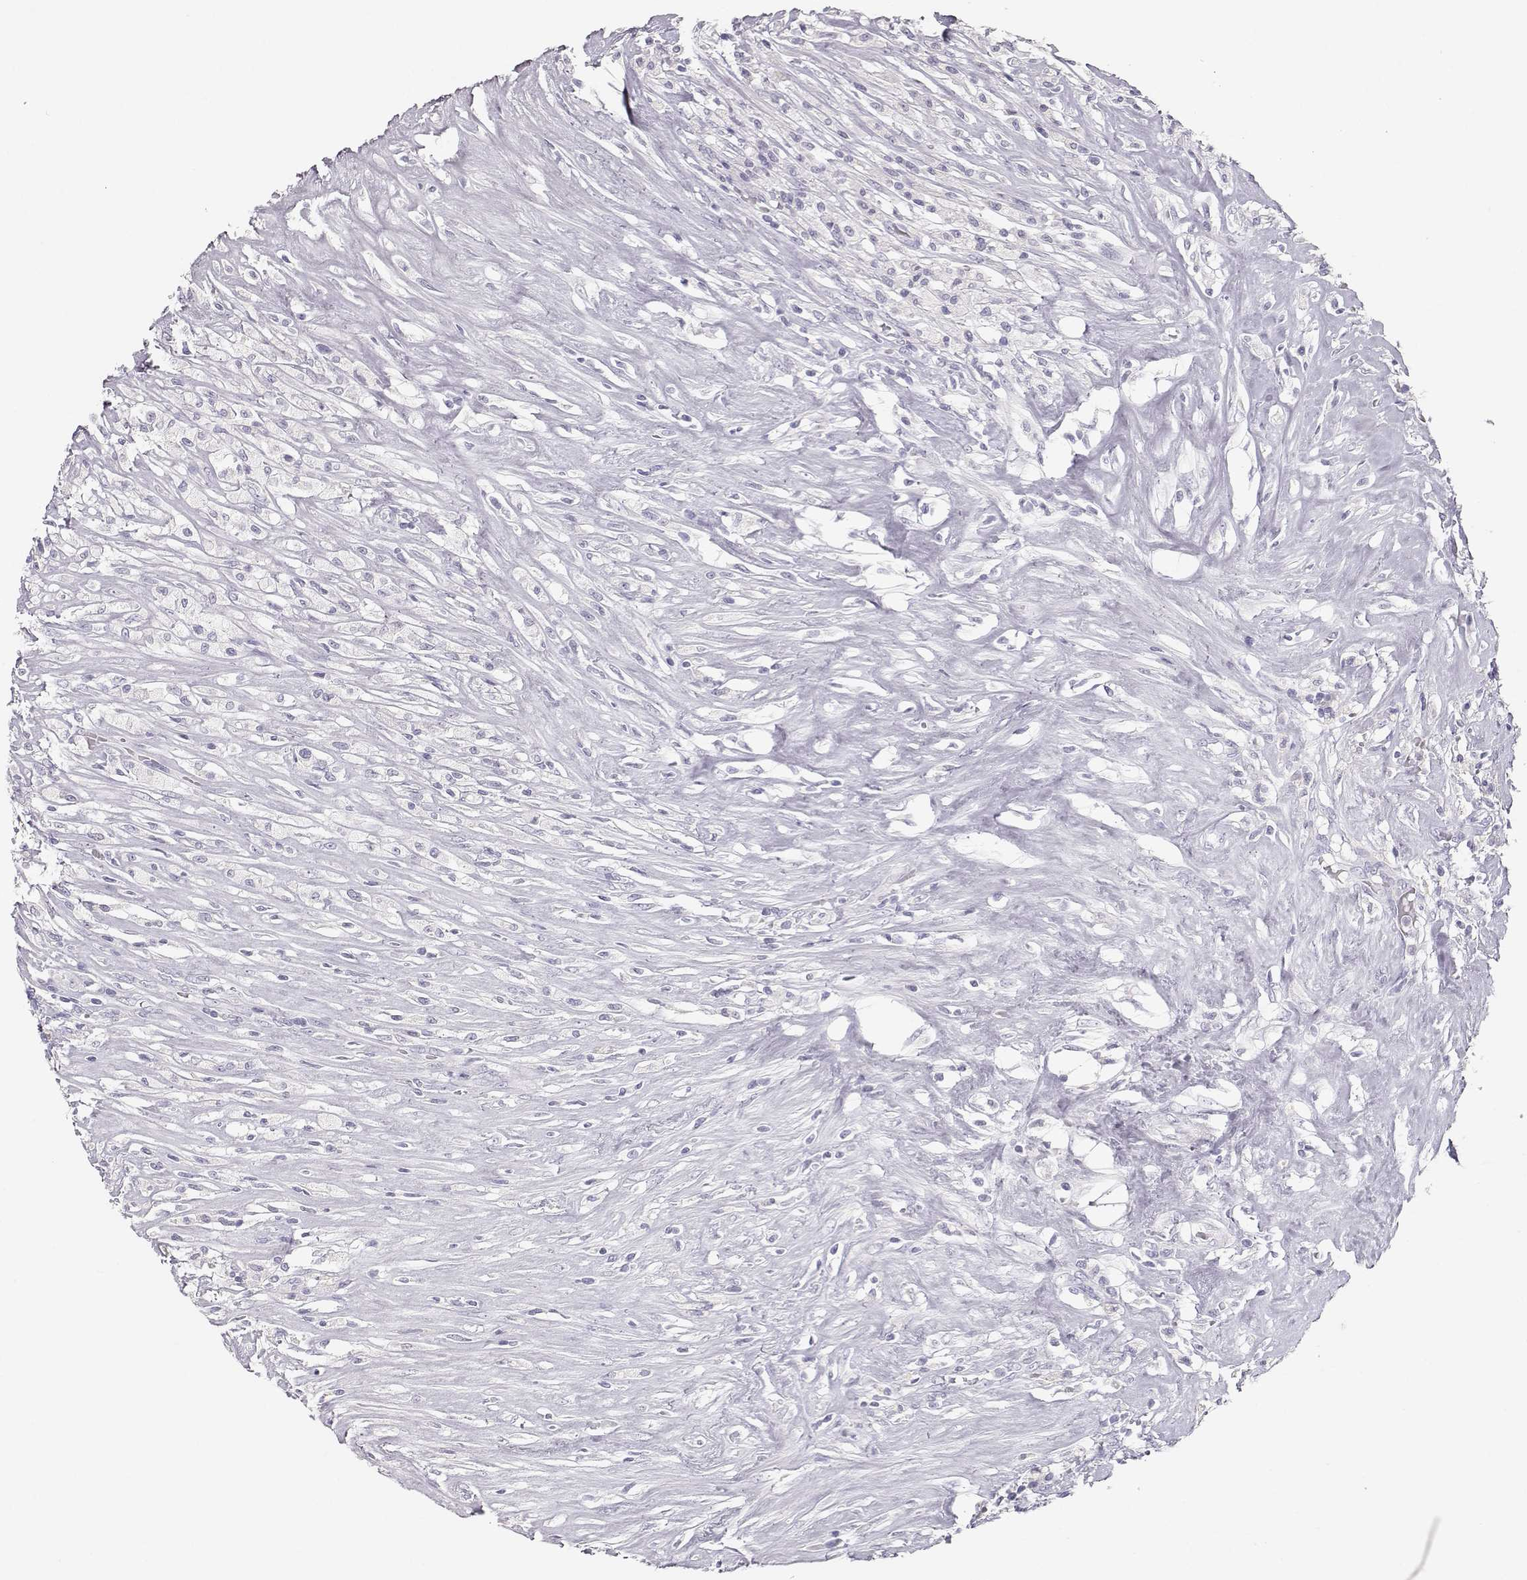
{"staining": {"intensity": "negative", "quantity": "none", "location": "none"}, "tissue": "testis cancer", "cell_type": "Tumor cells", "image_type": "cancer", "snomed": [{"axis": "morphology", "description": "Necrosis, NOS"}, {"axis": "morphology", "description": "Carcinoma, Embryonal, NOS"}, {"axis": "topography", "description": "Testis"}], "caption": "Immunohistochemistry (IHC) of testis cancer displays no staining in tumor cells. (Brightfield microscopy of DAB (3,3'-diaminobenzidine) immunohistochemistry (IHC) at high magnification).", "gene": "LEPR", "patient": {"sex": "male", "age": 19}}